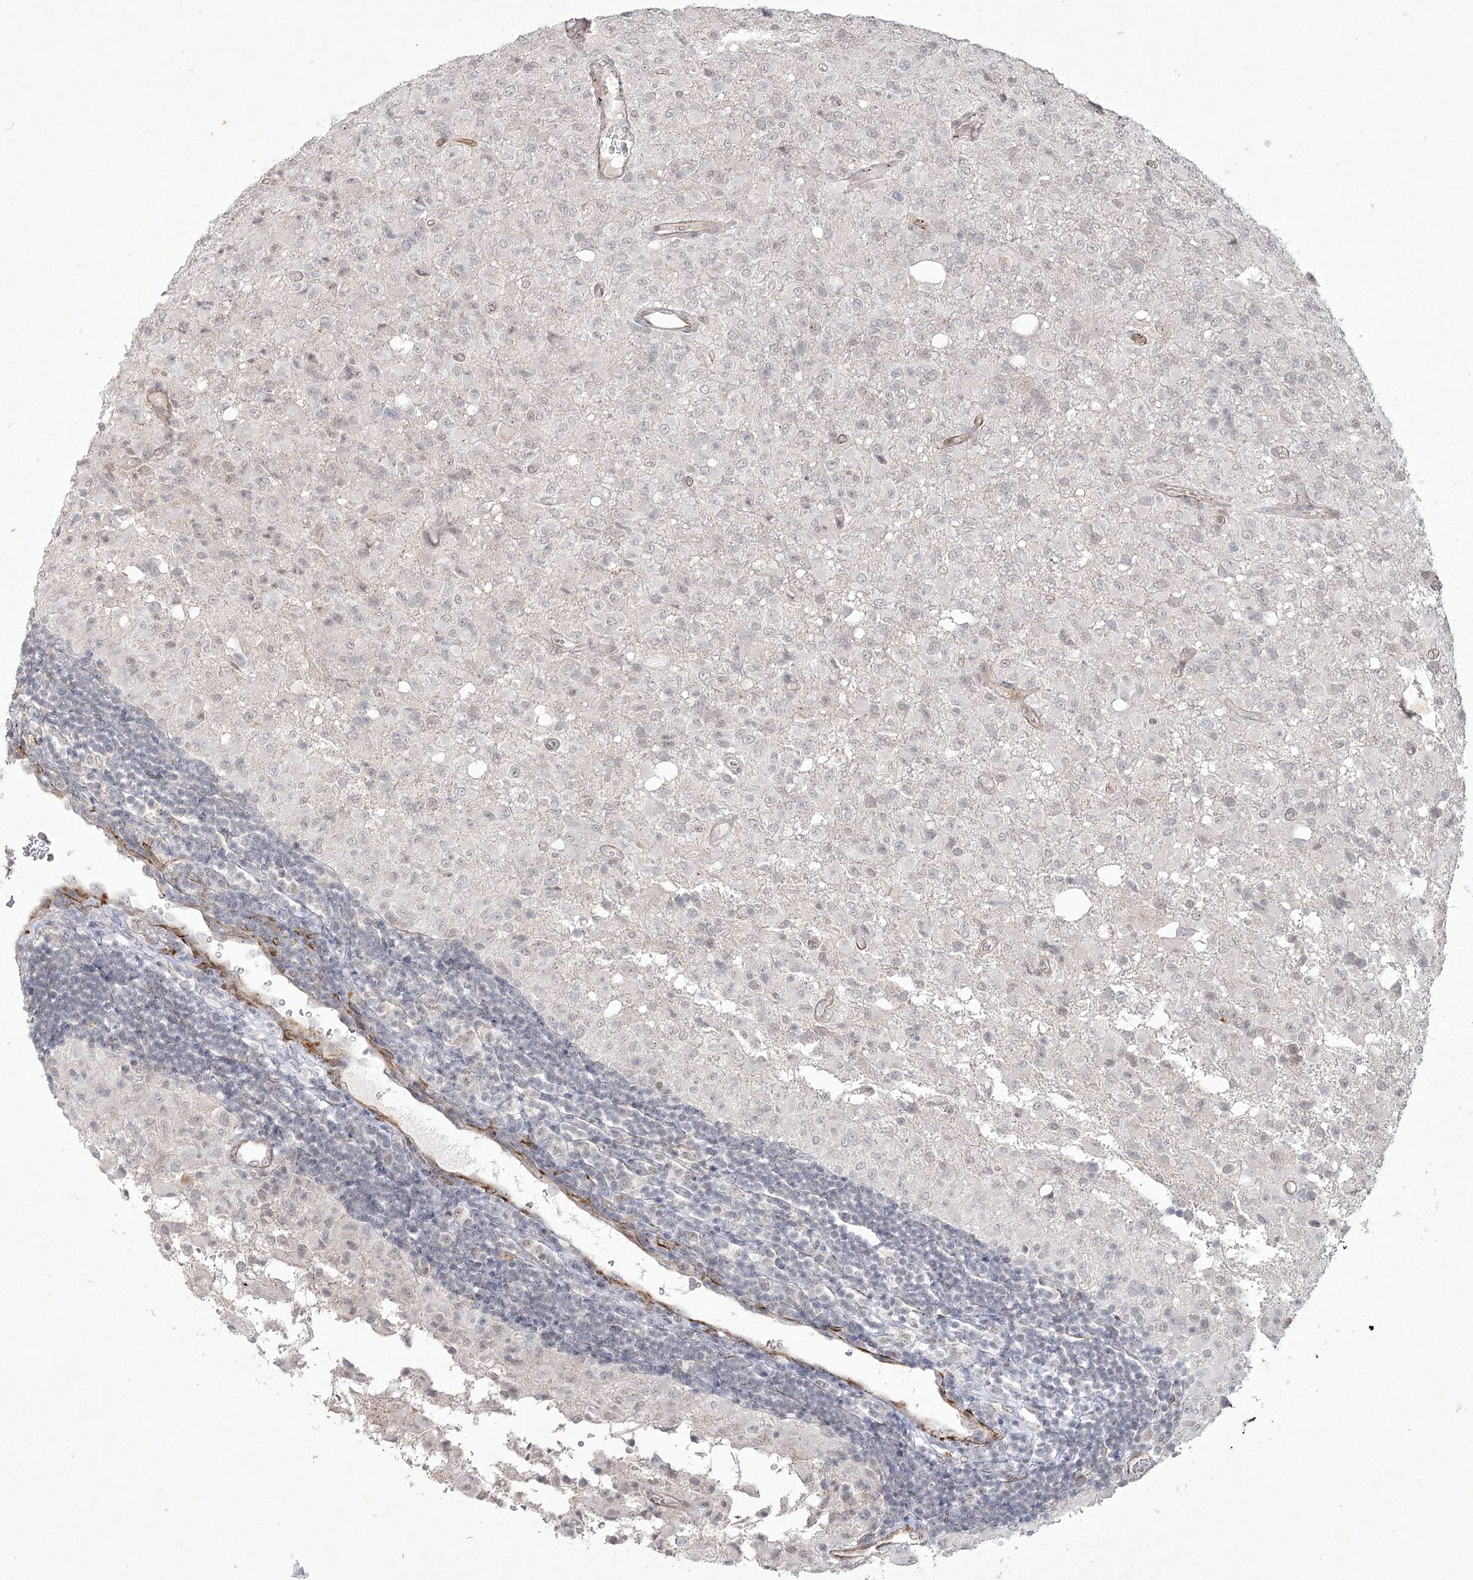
{"staining": {"intensity": "weak", "quantity": "25%-75%", "location": "nuclear"}, "tissue": "glioma", "cell_type": "Tumor cells", "image_type": "cancer", "snomed": [{"axis": "morphology", "description": "Glioma, malignant, High grade"}, {"axis": "topography", "description": "Brain"}], "caption": "Immunohistochemical staining of human malignant glioma (high-grade) displays weak nuclear protein staining in approximately 25%-75% of tumor cells.", "gene": "AMTN", "patient": {"sex": "female", "age": 57}}